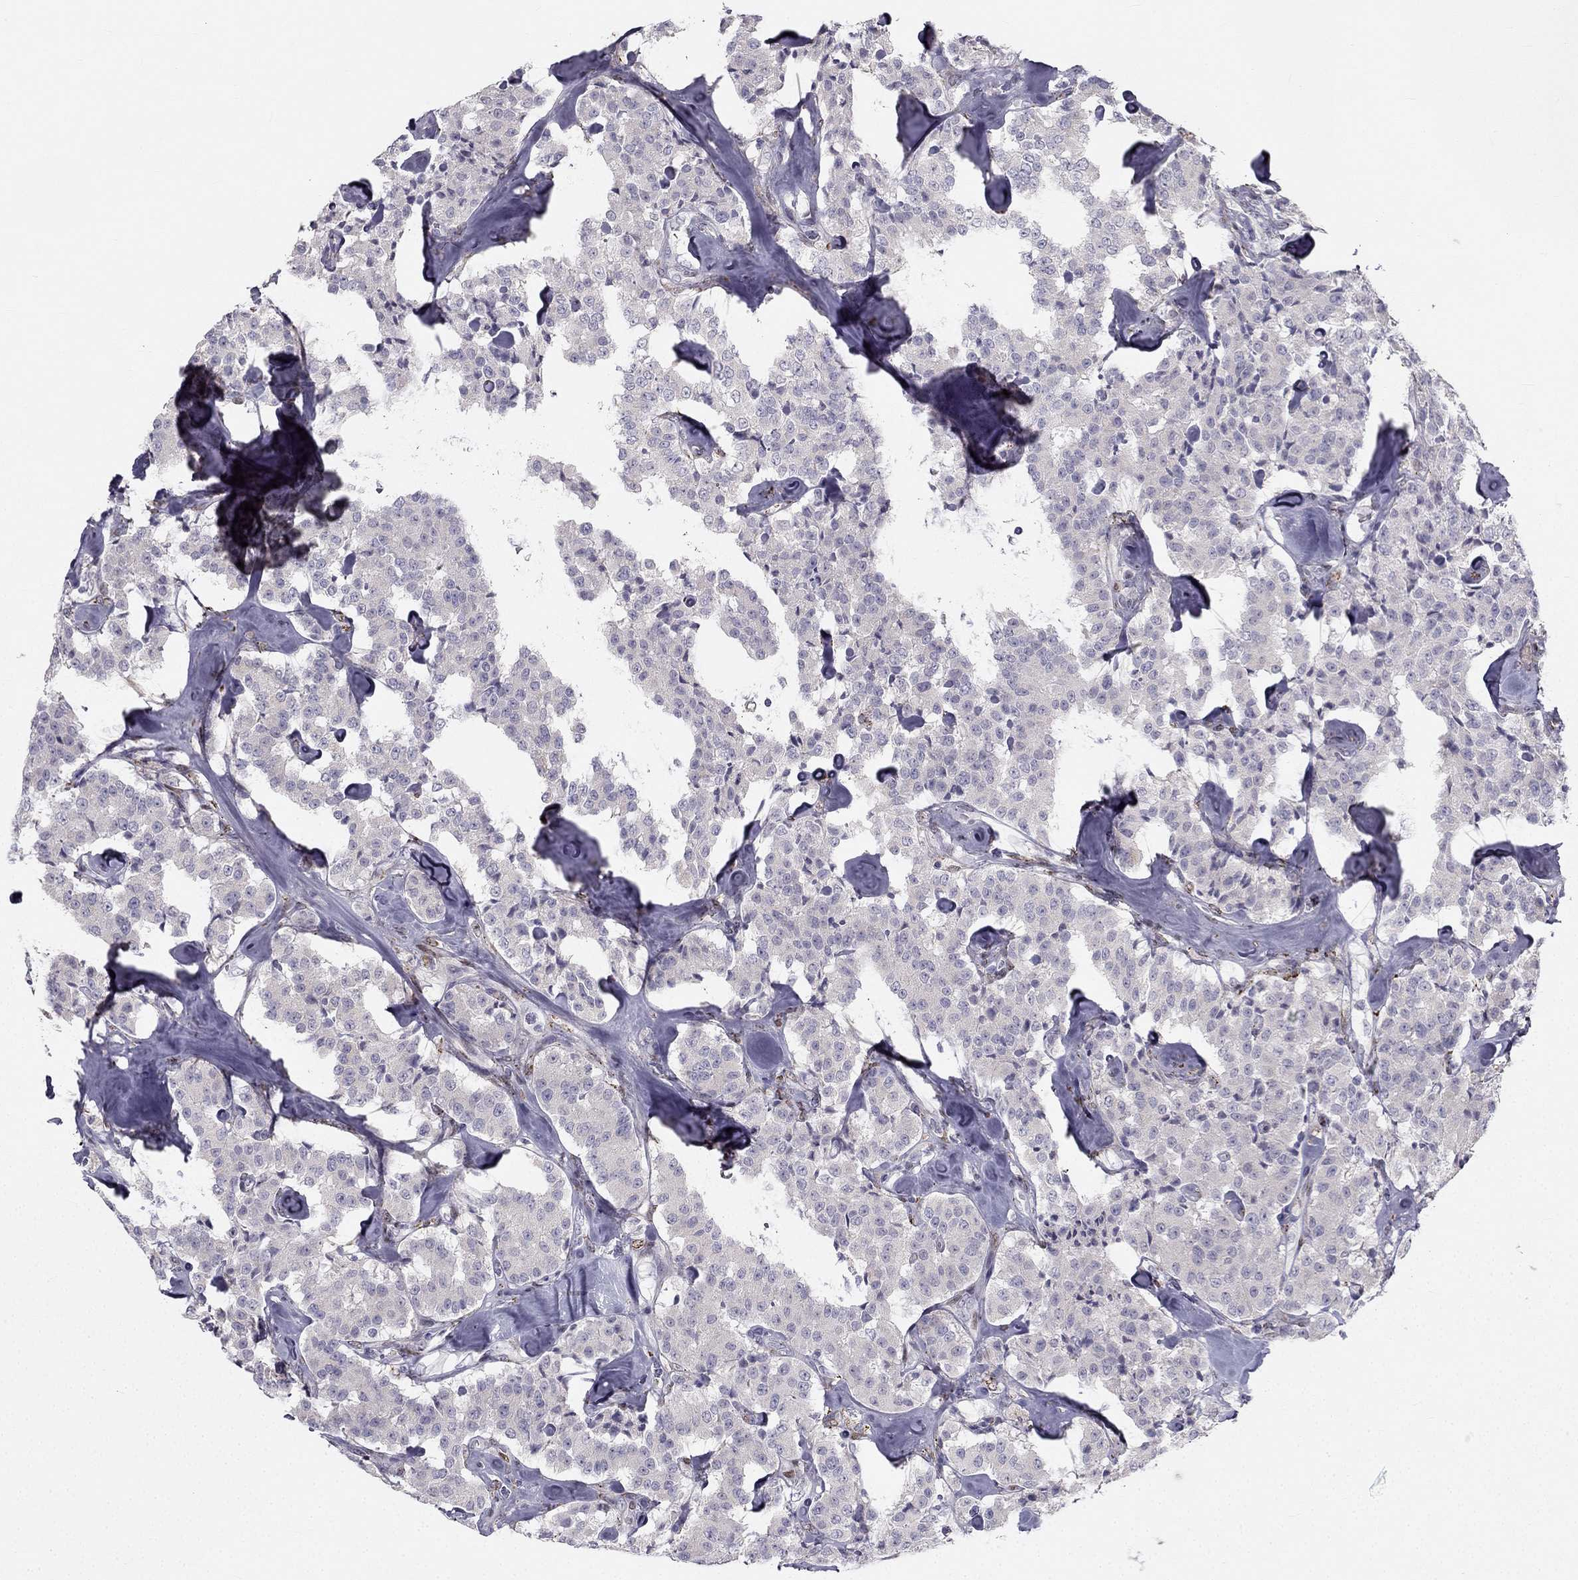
{"staining": {"intensity": "negative", "quantity": "none", "location": "none"}, "tissue": "carcinoid", "cell_type": "Tumor cells", "image_type": "cancer", "snomed": [{"axis": "morphology", "description": "Carcinoid, malignant, NOS"}, {"axis": "topography", "description": "Pancreas"}], "caption": "This is a photomicrograph of immunohistochemistry staining of malignant carcinoid, which shows no staining in tumor cells.", "gene": "TRPS1", "patient": {"sex": "male", "age": 41}}